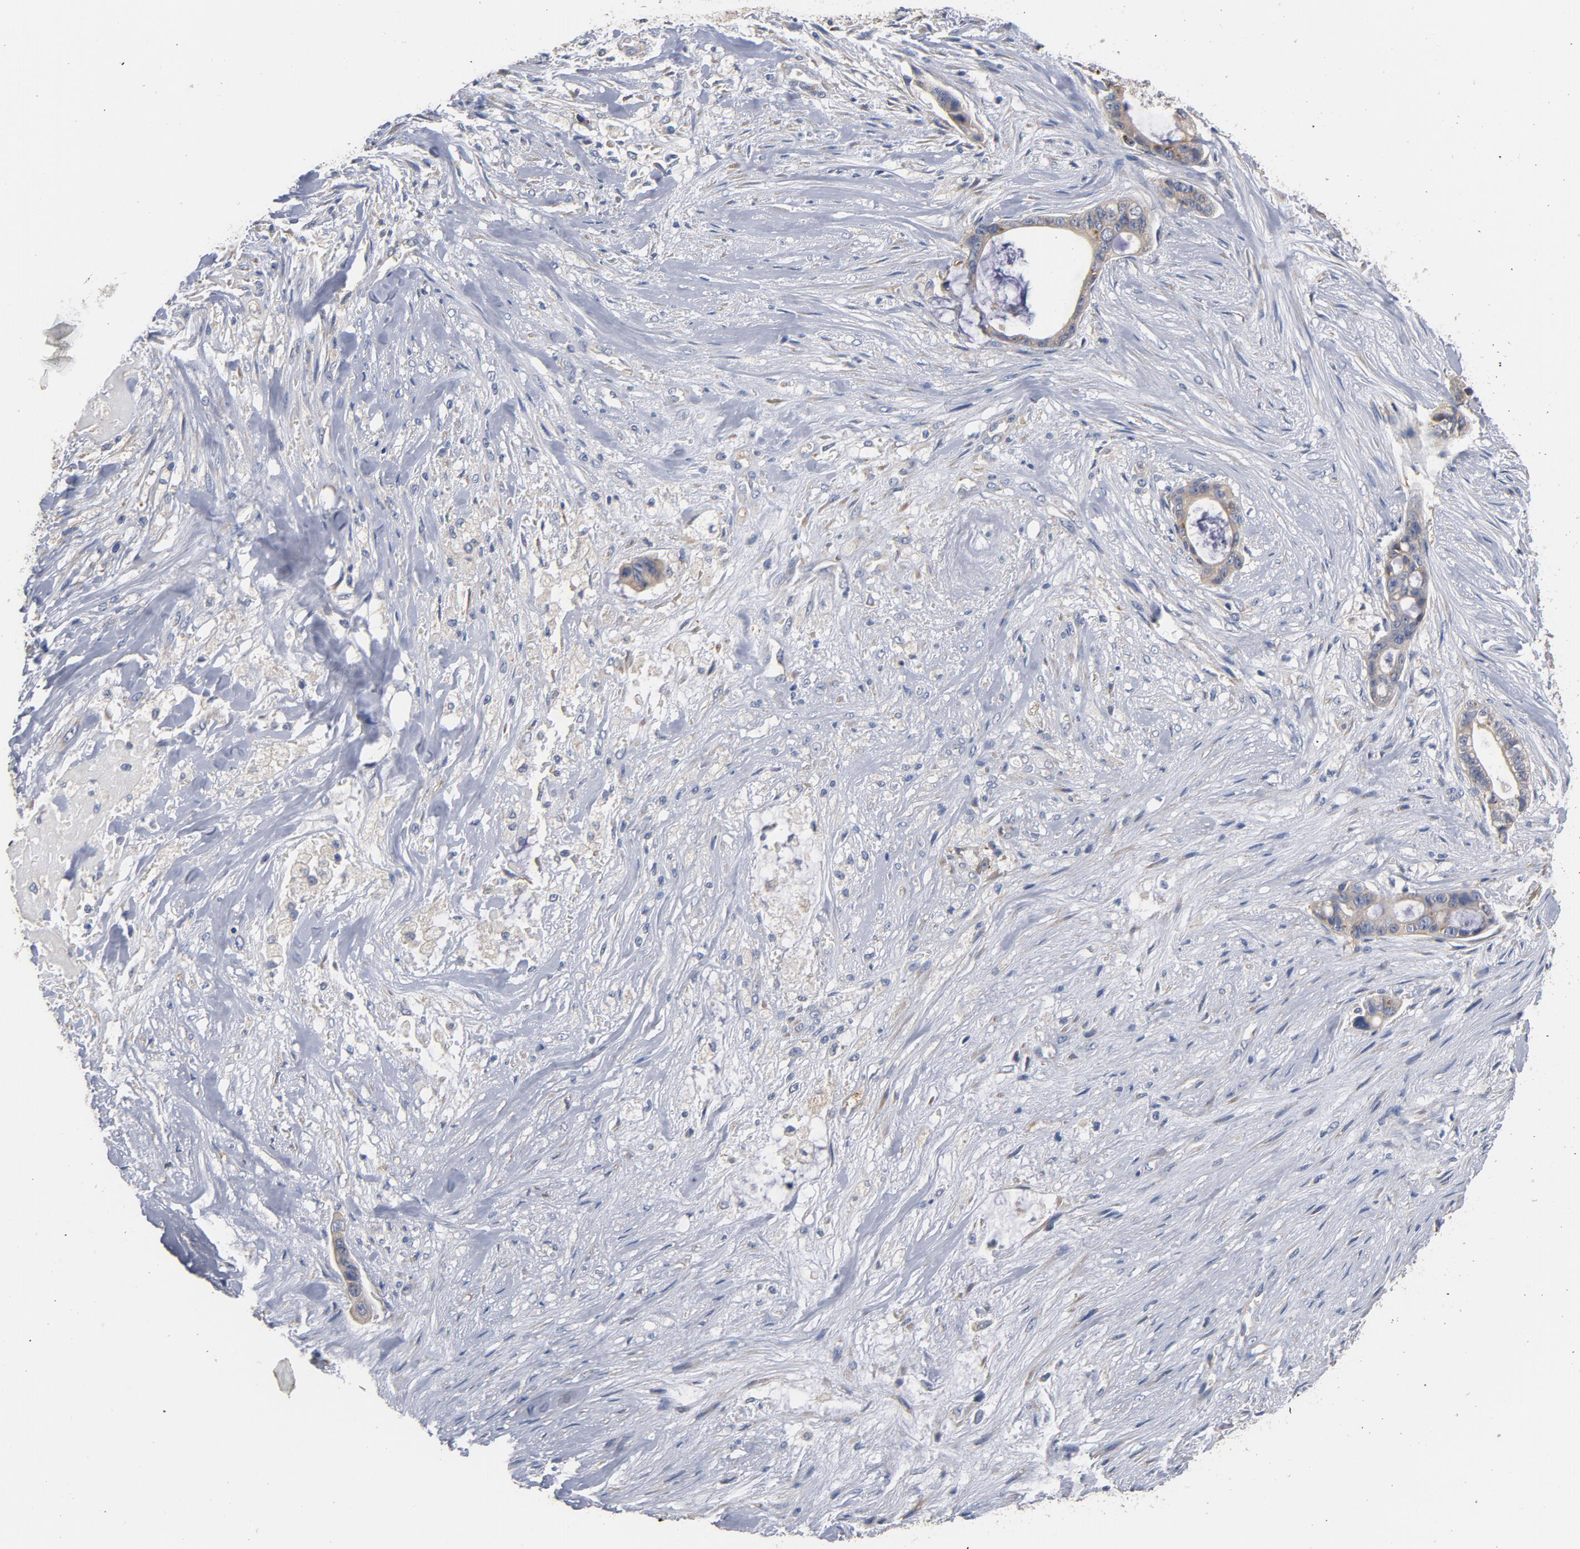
{"staining": {"intensity": "weak", "quantity": ">75%", "location": "cytoplasmic/membranous"}, "tissue": "liver cancer", "cell_type": "Tumor cells", "image_type": "cancer", "snomed": [{"axis": "morphology", "description": "Cholangiocarcinoma"}, {"axis": "topography", "description": "Liver"}], "caption": "Weak cytoplasmic/membranous positivity for a protein is appreciated in approximately >75% of tumor cells of liver cancer using immunohistochemistry (IHC).", "gene": "TLR4", "patient": {"sex": "female", "age": 55}}